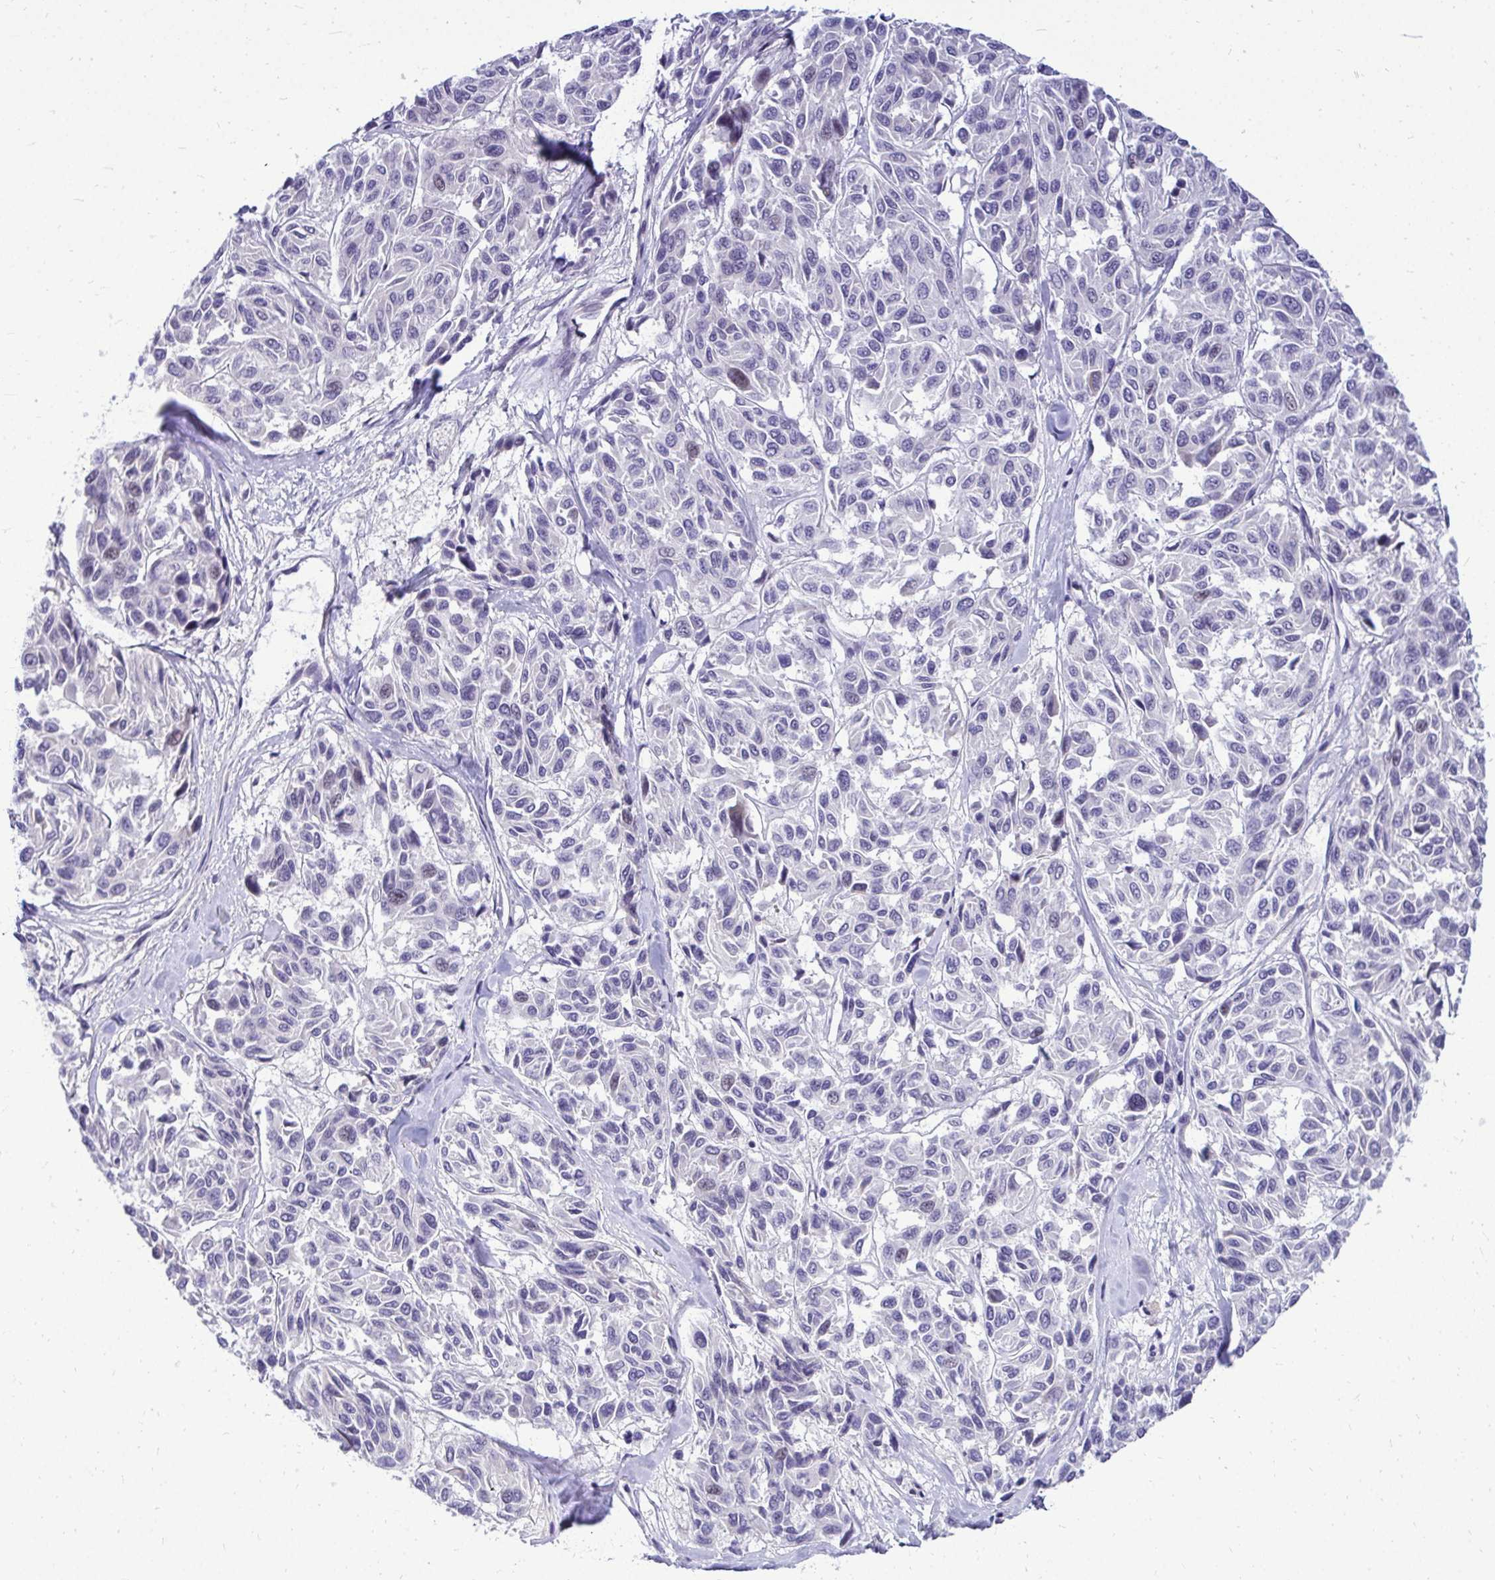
{"staining": {"intensity": "negative", "quantity": "none", "location": "none"}, "tissue": "melanoma", "cell_type": "Tumor cells", "image_type": "cancer", "snomed": [{"axis": "morphology", "description": "Malignant melanoma, NOS"}, {"axis": "topography", "description": "Skin"}], "caption": "The histopathology image exhibits no significant expression in tumor cells of malignant melanoma. (DAB (3,3'-diaminobenzidine) immunohistochemistry (IHC) visualized using brightfield microscopy, high magnification).", "gene": "ZSWIM9", "patient": {"sex": "female", "age": 66}}